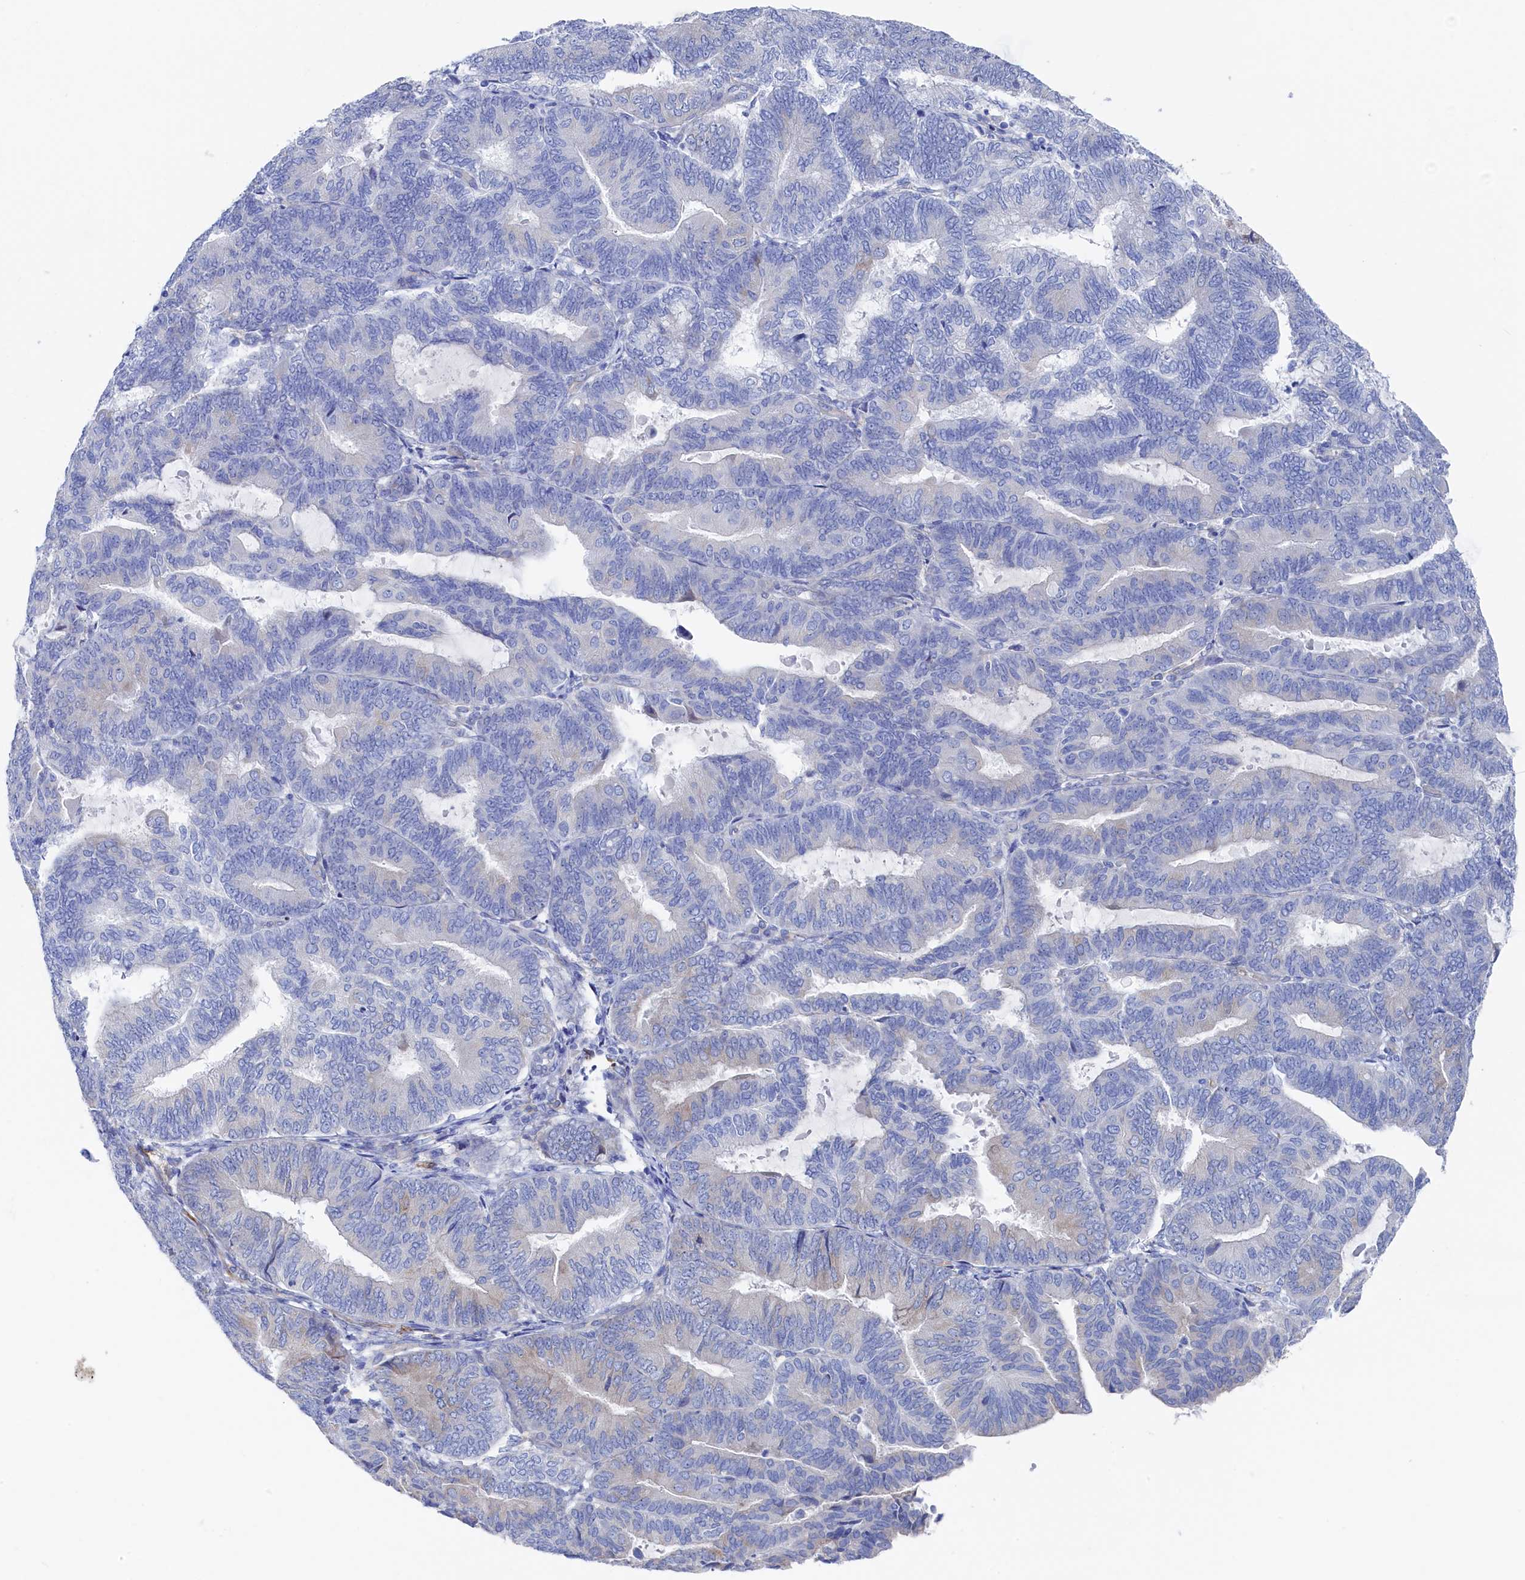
{"staining": {"intensity": "negative", "quantity": "none", "location": "none"}, "tissue": "endometrial cancer", "cell_type": "Tumor cells", "image_type": "cancer", "snomed": [{"axis": "morphology", "description": "Adenocarcinoma, NOS"}, {"axis": "topography", "description": "Endometrium"}], "caption": "DAB (3,3'-diaminobenzidine) immunohistochemical staining of endometrial cancer displays no significant staining in tumor cells. The staining was performed using DAB to visualize the protein expression in brown, while the nuclei were stained in blue with hematoxylin (Magnification: 20x).", "gene": "TMOD2", "patient": {"sex": "female", "age": 81}}